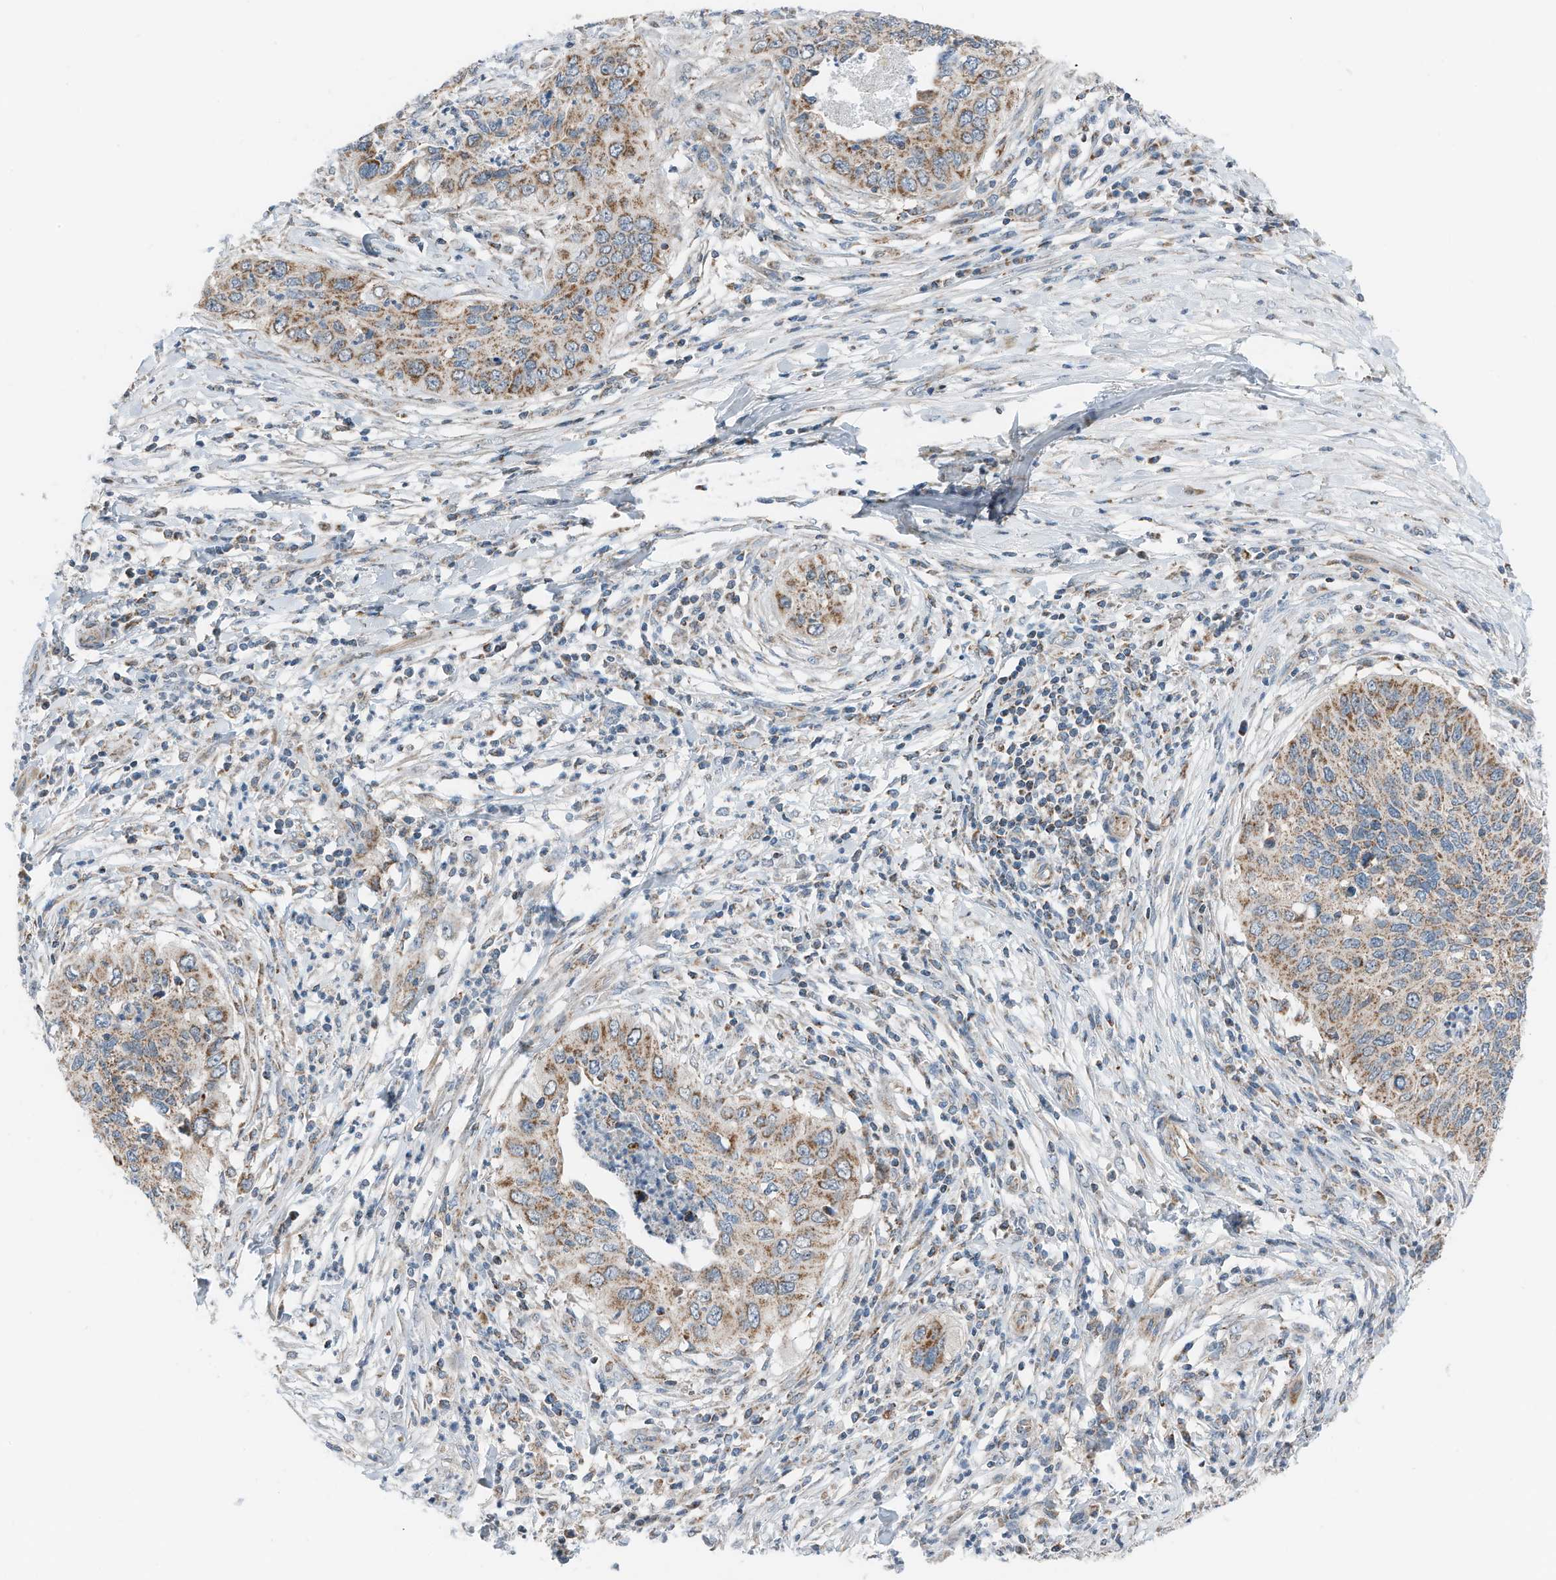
{"staining": {"intensity": "moderate", "quantity": ">75%", "location": "cytoplasmic/membranous"}, "tissue": "cervical cancer", "cell_type": "Tumor cells", "image_type": "cancer", "snomed": [{"axis": "morphology", "description": "Squamous cell carcinoma, NOS"}, {"axis": "topography", "description": "Cervix"}], "caption": "A high-resolution histopathology image shows IHC staining of cervical squamous cell carcinoma, which demonstrates moderate cytoplasmic/membranous positivity in approximately >75% of tumor cells. (DAB = brown stain, brightfield microscopy at high magnification).", "gene": "RMND1", "patient": {"sex": "female", "age": 38}}